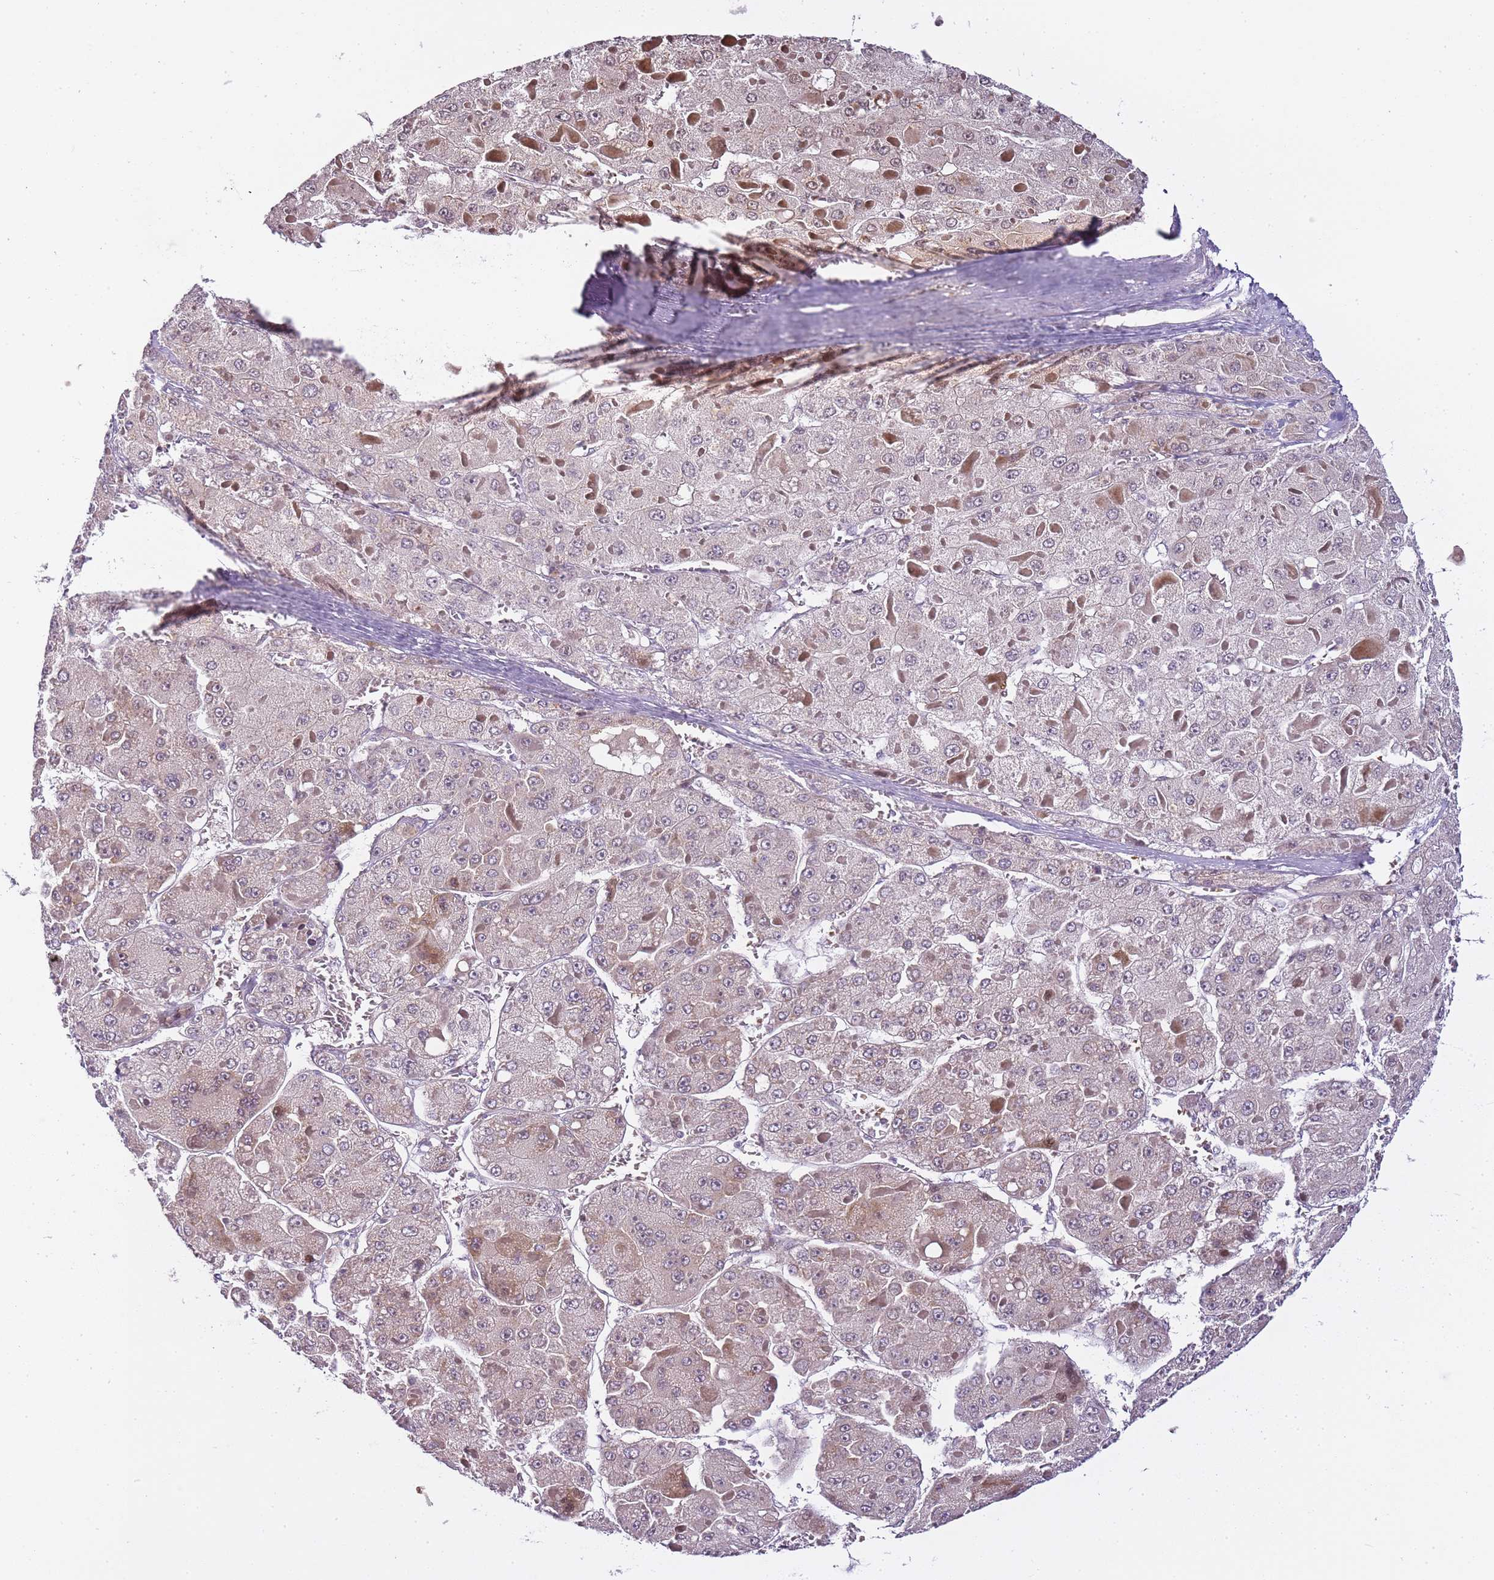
{"staining": {"intensity": "weak", "quantity": "25%-75%", "location": "cytoplasmic/membranous"}, "tissue": "liver cancer", "cell_type": "Tumor cells", "image_type": "cancer", "snomed": [{"axis": "morphology", "description": "Carcinoma, Hepatocellular, NOS"}, {"axis": "topography", "description": "Liver"}], "caption": "Liver cancer (hepatocellular carcinoma) tissue displays weak cytoplasmic/membranous staining in approximately 25%-75% of tumor cells, visualized by immunohistochemistry.", "gene": "OGG1", "patient": {"sex": "female", "age": 73}}